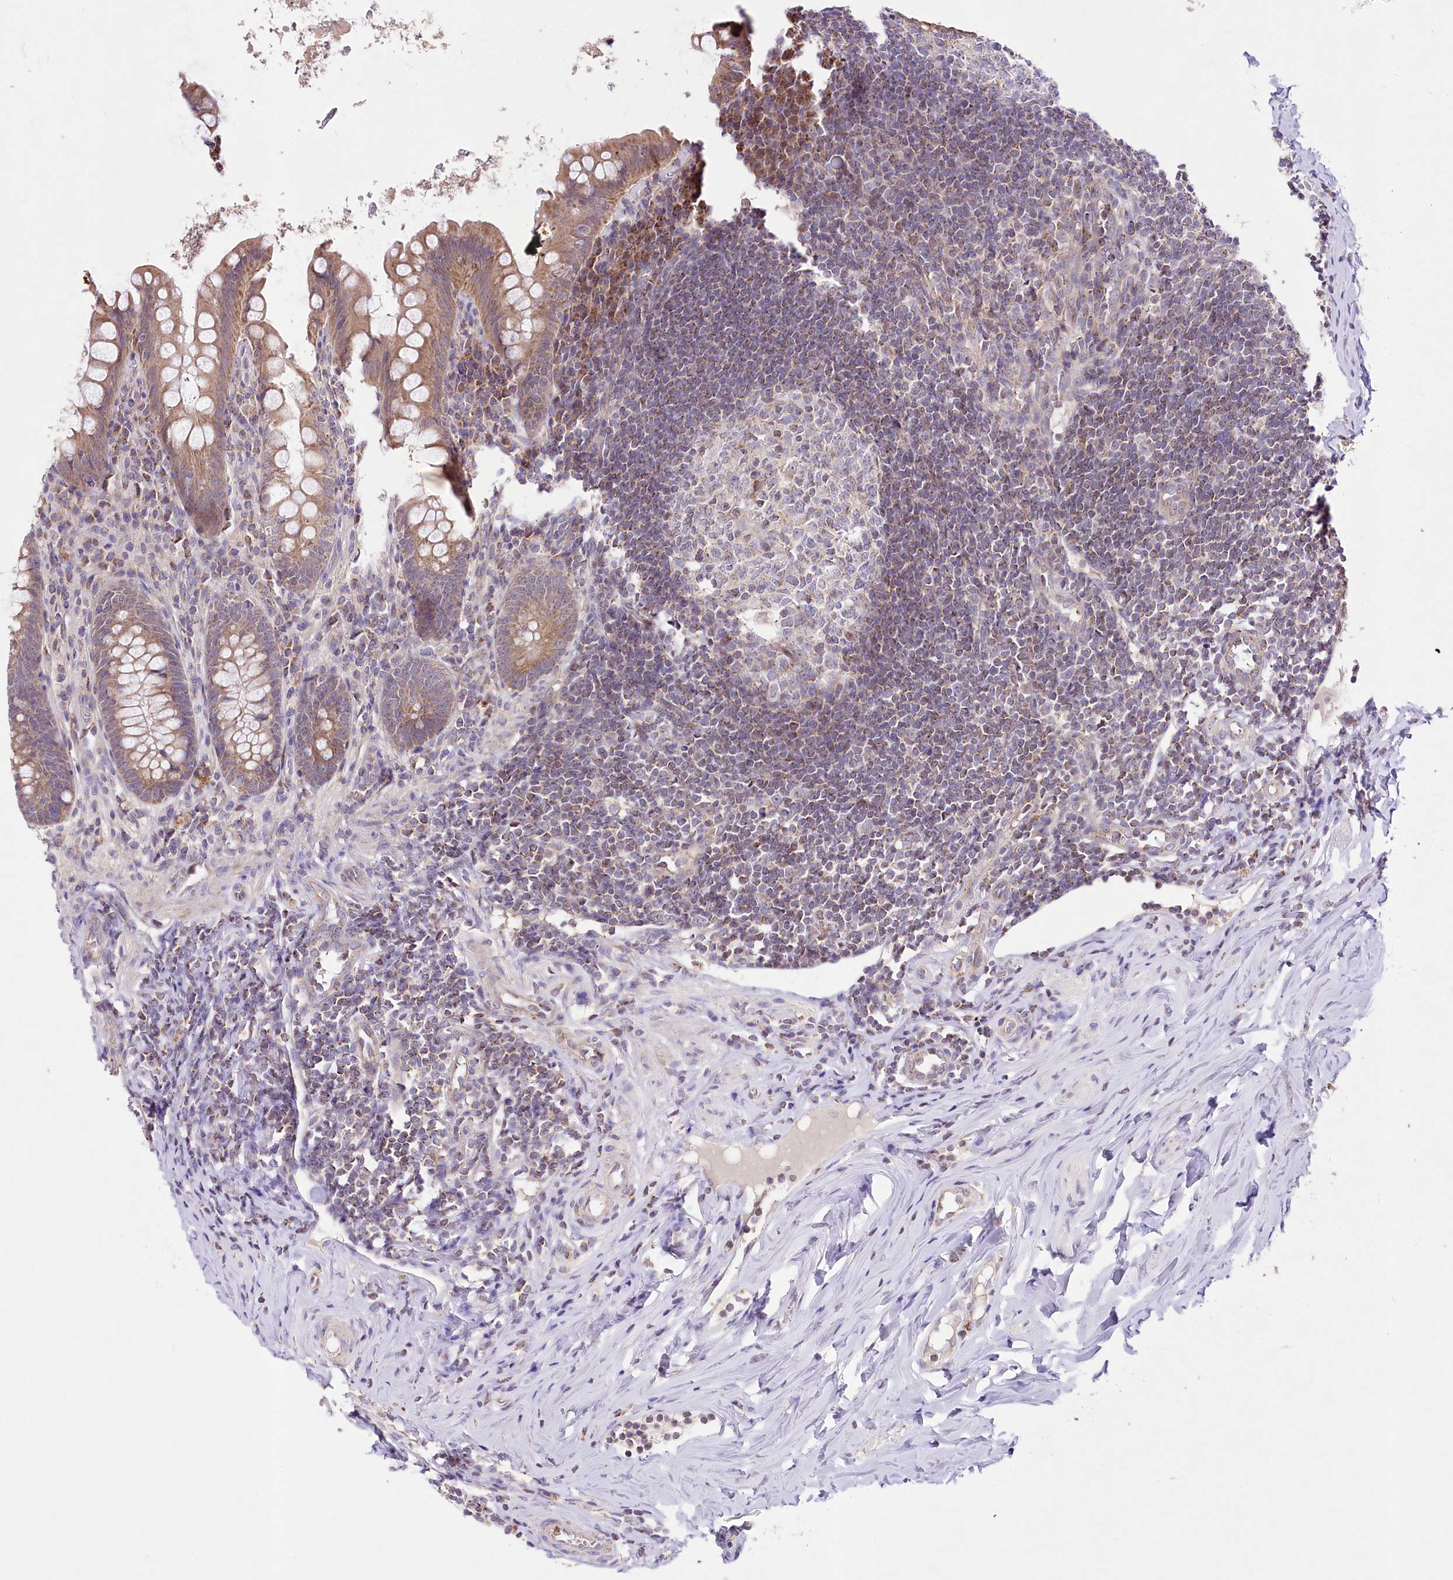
{"staining": {"intensity": "moderate", "quantity": ">75%", "location": "cytoplasmic/membranous"}, "tissue": "appendix", "cell_type": "Glandular cells", "image_type": "normal", "snomed": [{"axis": "morphology", "description": "Normal tissue, NOS"}, {"axis": "topography", "description": "Appendix"}], "caption": "IHC staining of normal appendix, which shows medium levels of moderate cytoplasmic/membranous staining in approximately >75% of glandular cells indicating moderate cytoplasmic/membranous protein expression. The staining was performed using DAB (brown) for protein detection and nuclei were counterstained in hematoxylin (blue).", "gene": "ATE1", "patient": {"sex": "female", "age": 33}}